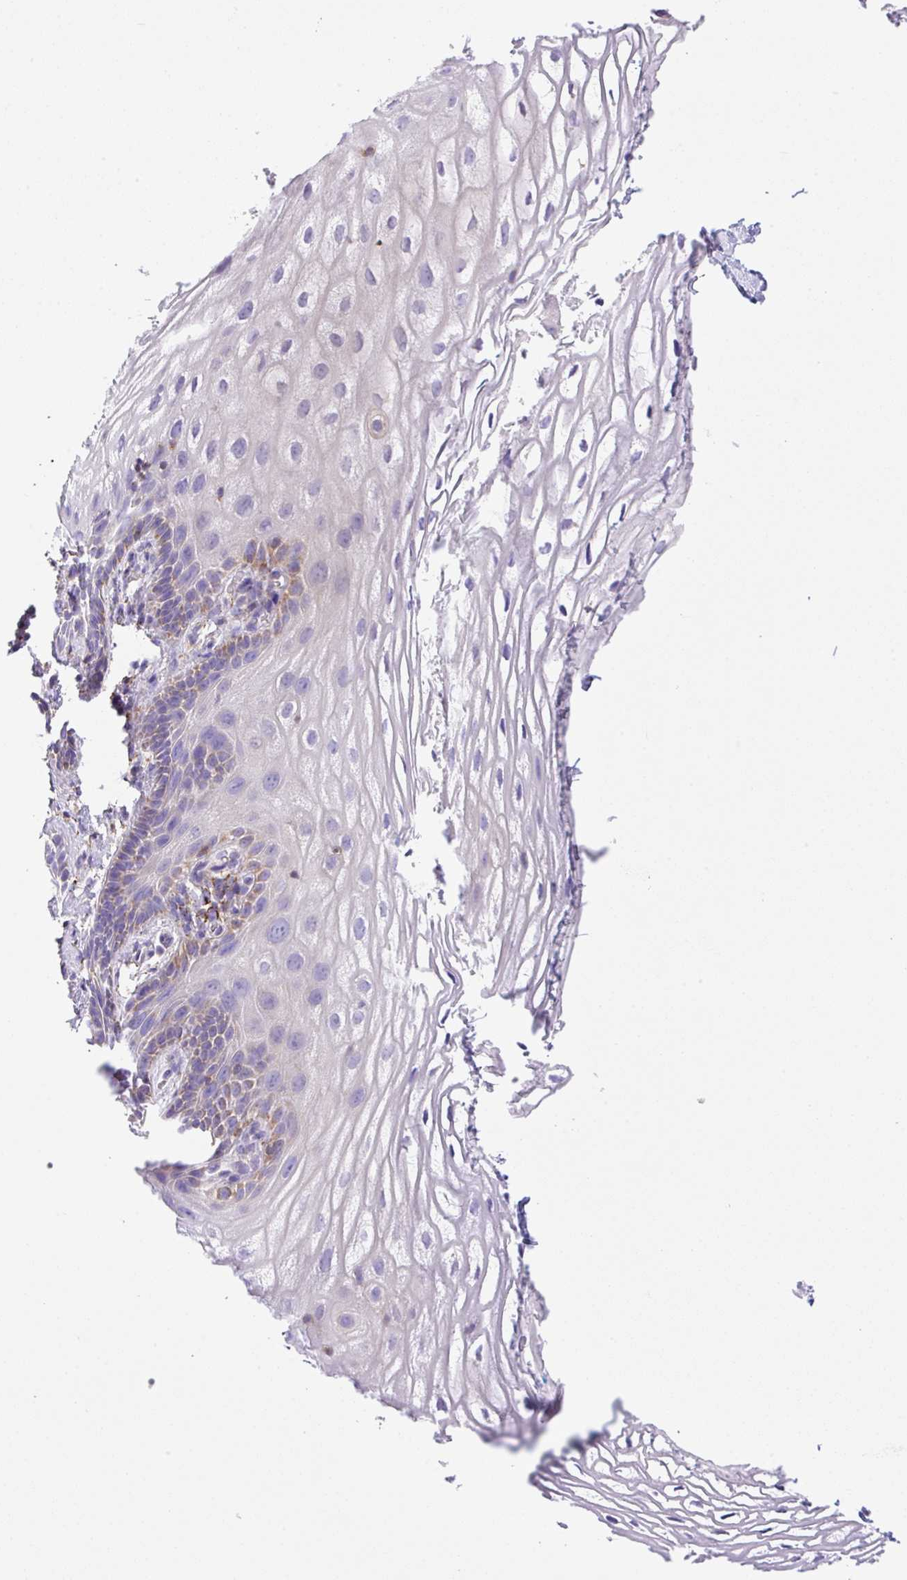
{"staining": {"intensity": "weak", "quantity": "<25%", "location": "cytoplasmic/membranous"}, "tissue": "vagina", "cell_type": "Squamous epithelial cells", "image_type": "normal", "snomed": [{"axis": "morphology", "description": "Normal tissue, NOS"}, {"axis": "morphology", "description": "Adenocarcinoma, NOS"}, {"axis": "topography", "description": "Rectum"}, {"axis": "topography", "description": "Vagina"}, {"axis": "topography", "description": "Peripheral nerve tissue"}], "caption": "This is an immunohistochemistry histopathology image of unremarkable human vagina. There is no positivity in squamous epithelial cells.", "gene": "NF1", "patient": {"sex": "female", "age": 71}}